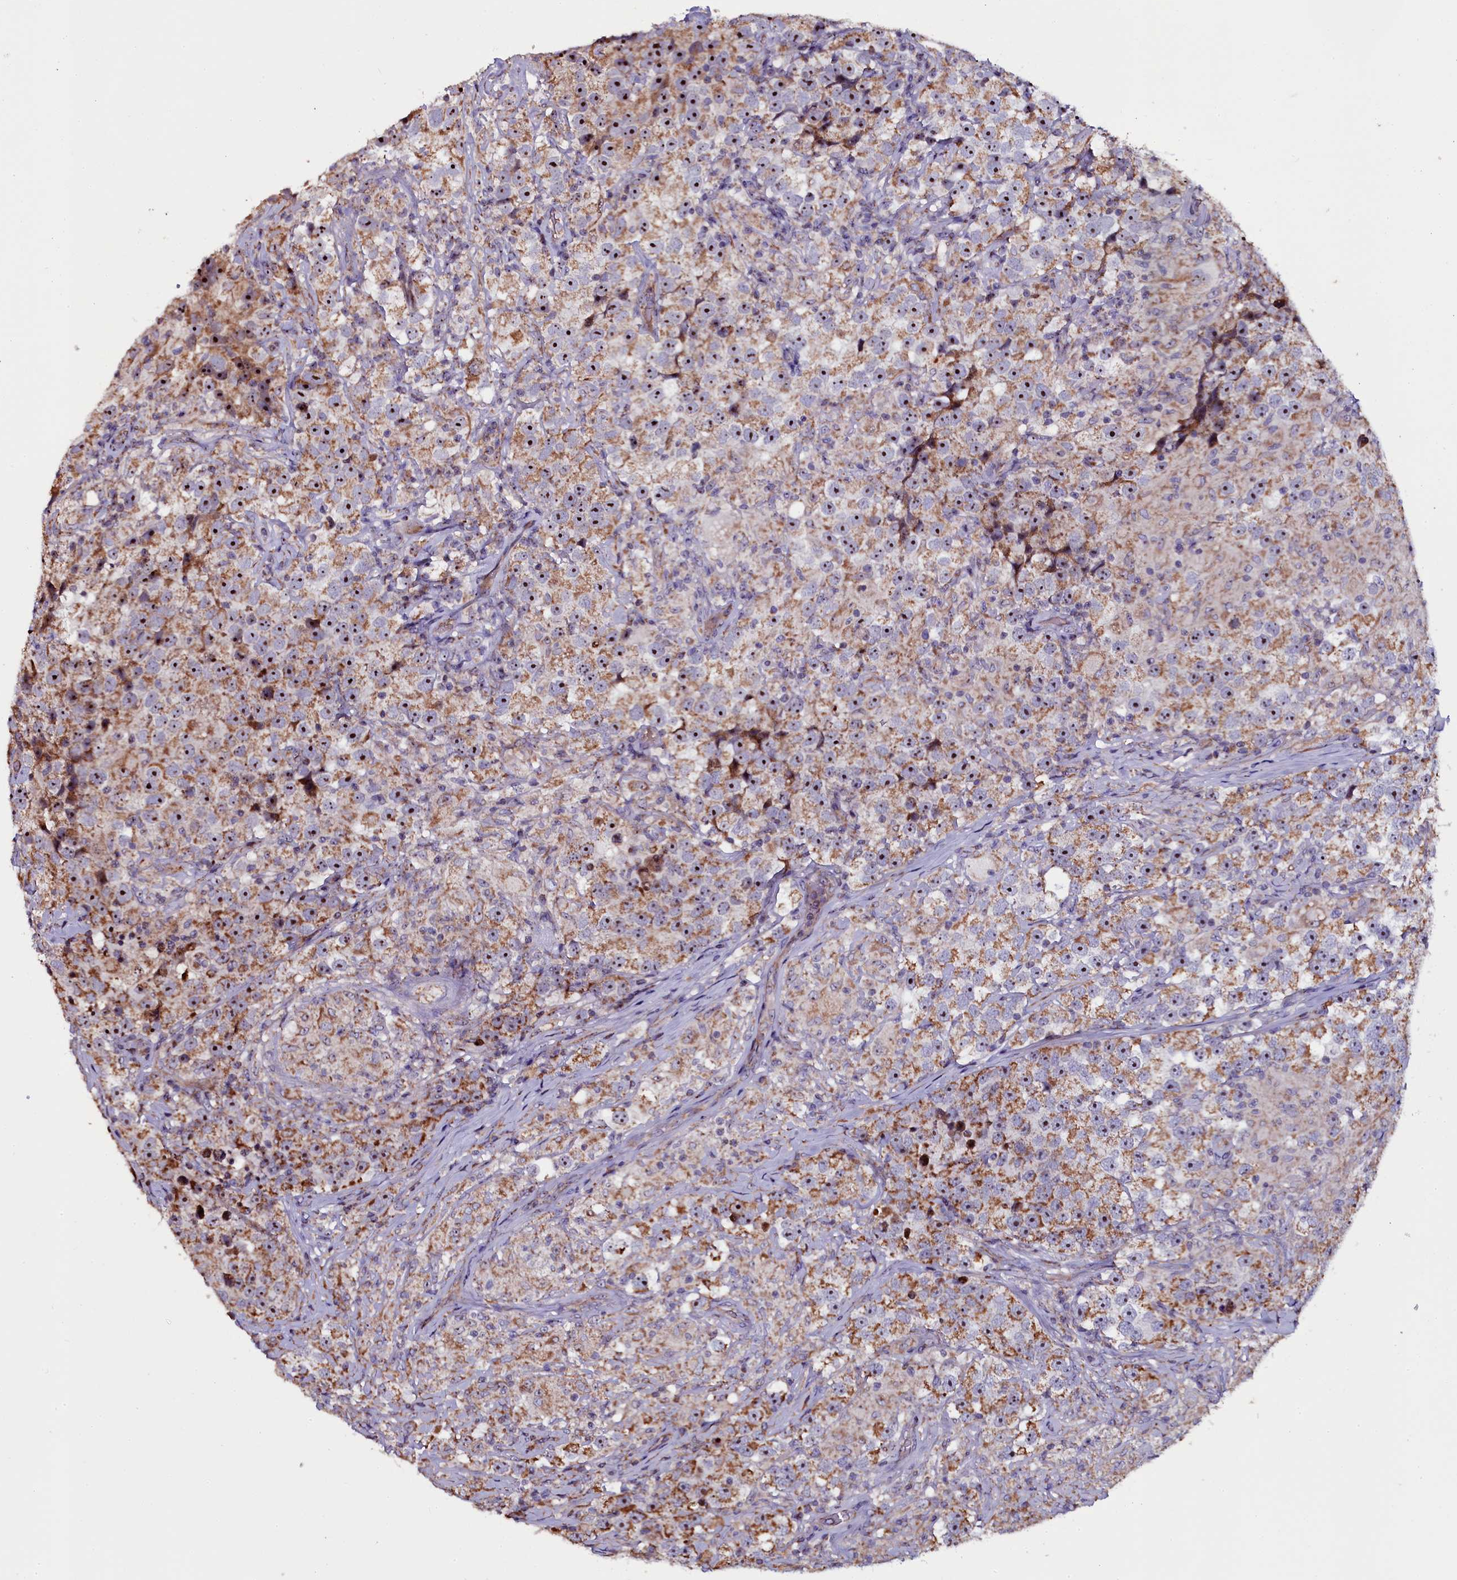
{"staining": {"intensity": "moderate", "quantity": ">75%", "location": "cytoplasmic/membranous,nuclear"}, "tissue": "testis cancer", "cell_type": "Tumor cells", "image_type": "cancer", "snomed": [{"axis": "morphology", "description": "Seminoma, NOS"}, {"axis": "topography", "description": "Testis"}], "caption": "About >75% of tumor cells in human seminoma (testis) demonstrate moderate cytoplasmic/membranous and nuclear protein expression as visualized by brown immunohistochemical staining.", "gene": "NAA80", "patient": {"sex": "male", "age": 46}}